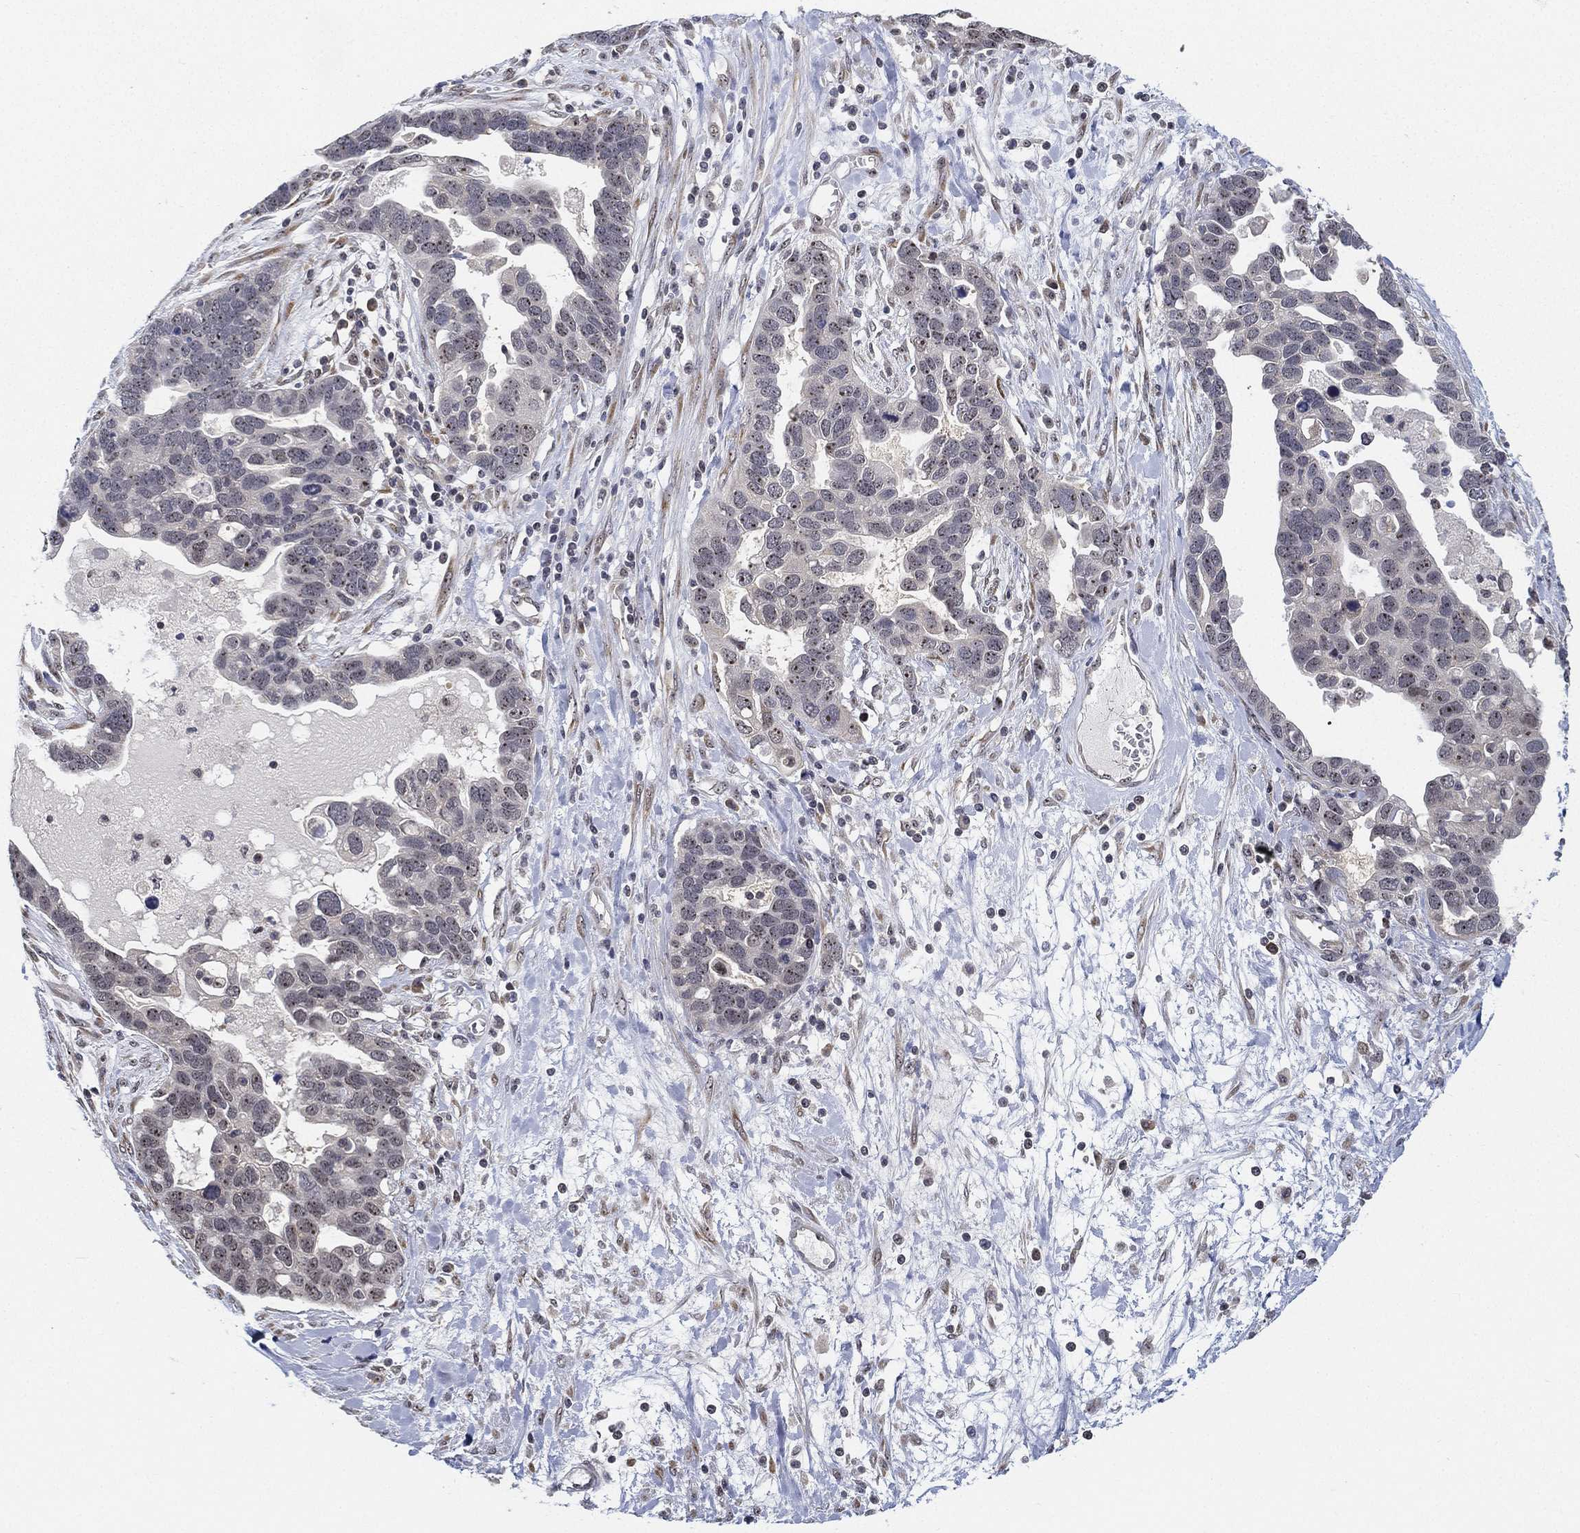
{"staining": {"intensity": "weak", "quantity": "<25%", "location": "nuclear"}, "tissue": "ovarian cancer", "cell_type": "Tumor cells", "image_type": "cancer", "snomed": [{"axis": "morphology", "description": "Cystadenocarcinoma, serous, NOS"}, {"axis": "topography", "description": "Ovary"}], "caption": "Immunohistochemistry of serous cystadenocarcinoma (ovarian) demonstrates no positivity in tumor cells.", "gene": "PPP1R16B", "patient": {"sex": "female", "age": 54}}